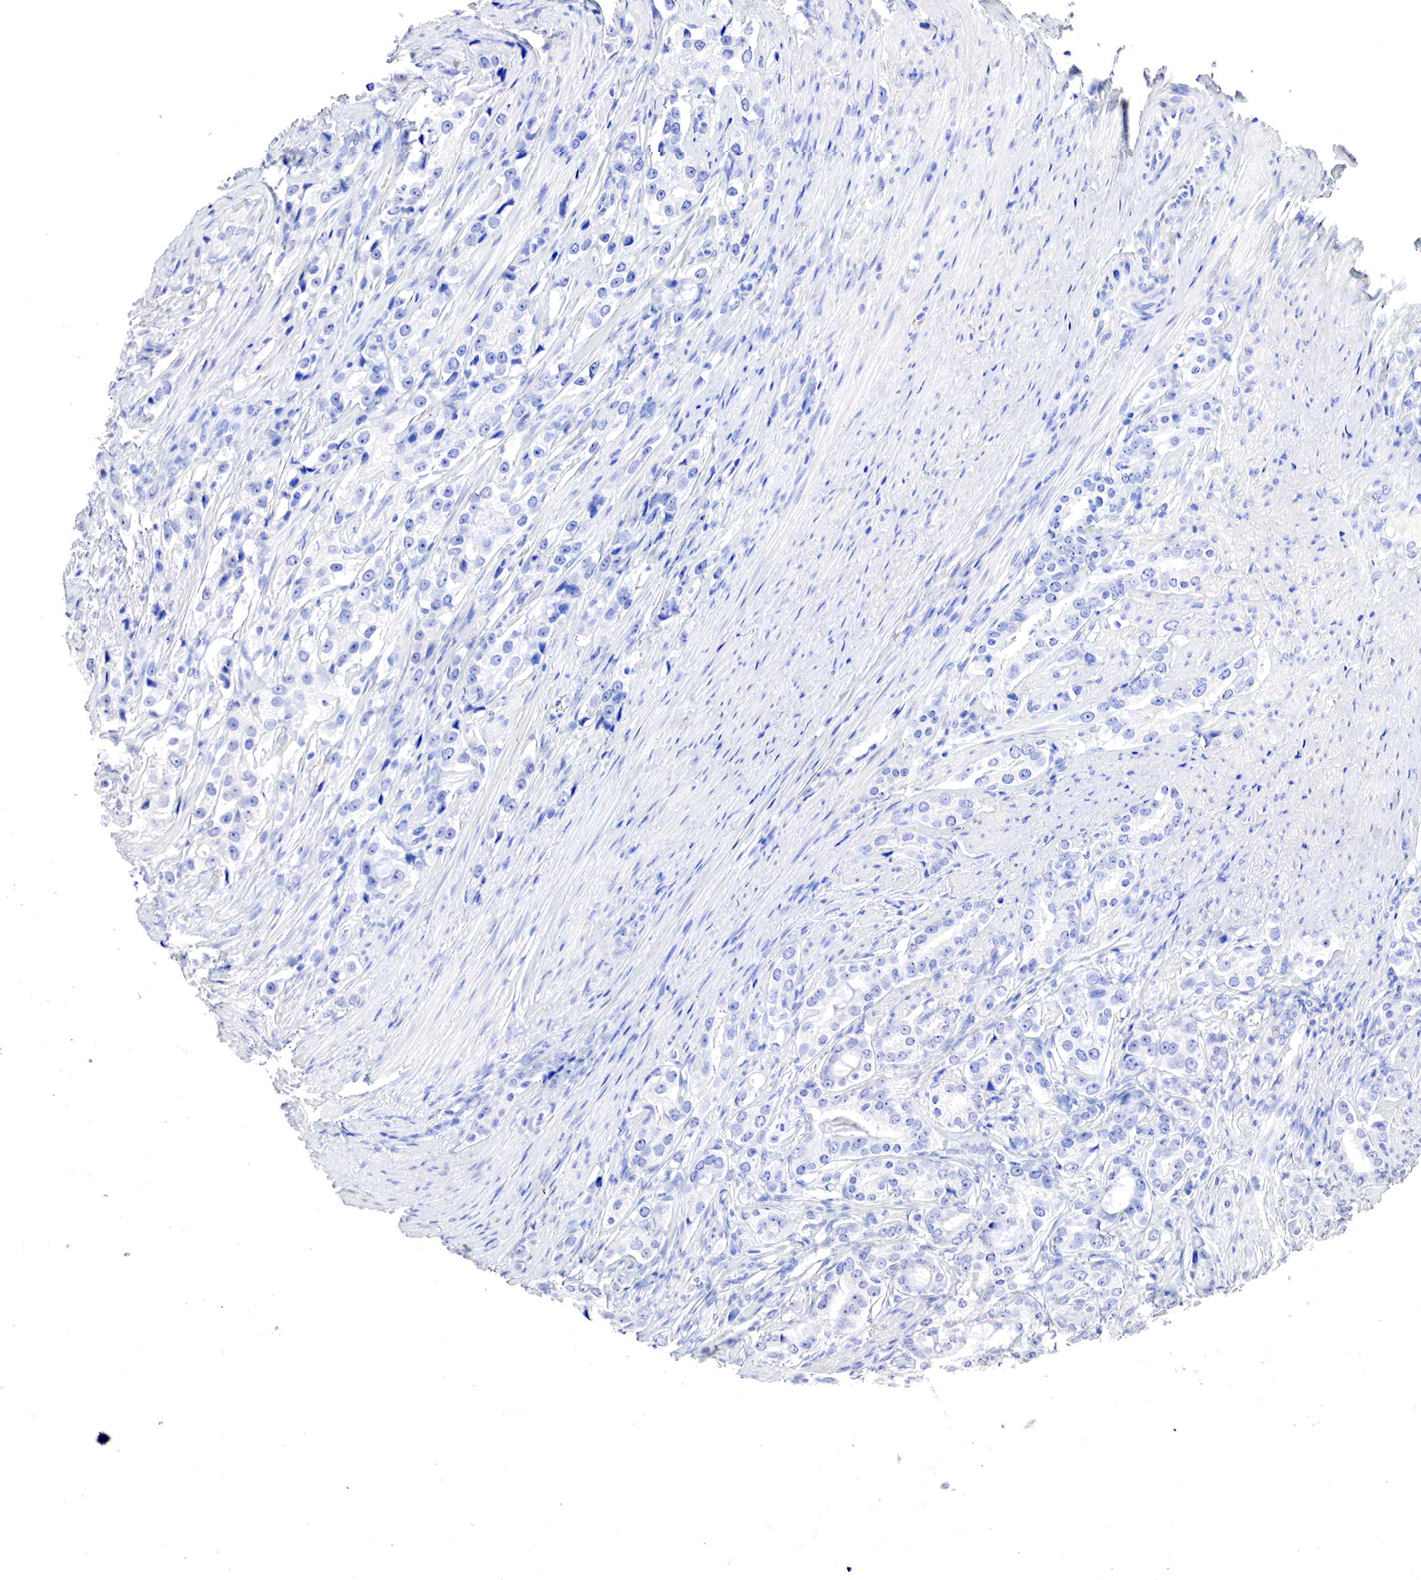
{"staining": {"intensity": "negative", "quantity": "none", "location": "none"}, "tissue": "prostate cancer", "cell_type": "Tumor cells", "image_type": "cancer", "snomed": [{"axis": "morphology", "description": "Adenocarcinoma, Medium grade"}, {"axis": "topography", "description": "Prostate"}], "caption": "The photomicrograph demonstrates no staining of tumor cells in prostate adenocarcinoma (medium-grade). Nuclei are stained in blue.", "gene": "OTC", "patient": {"sex": "male", "age": 72}}